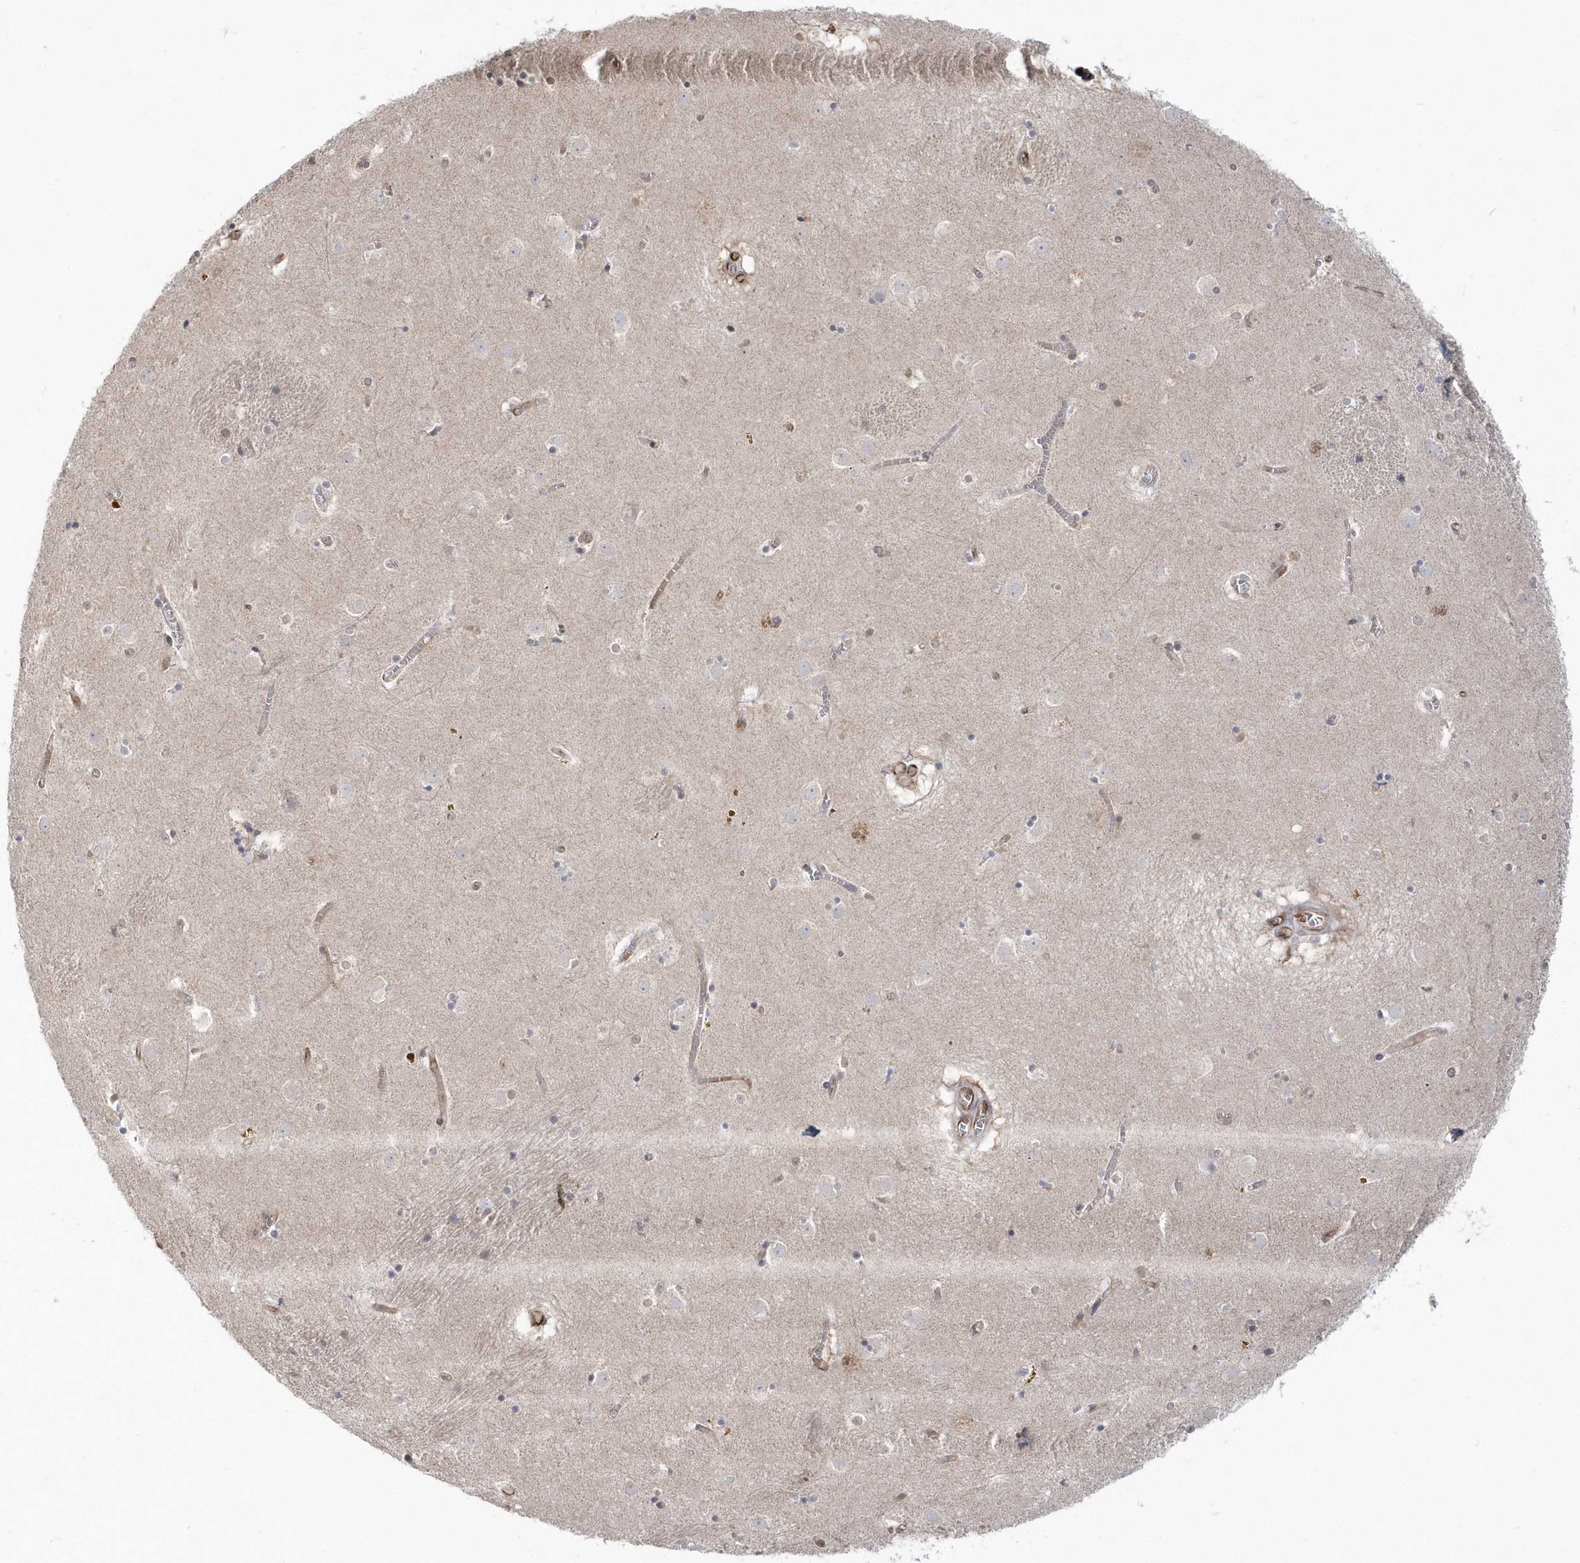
{"staining": {"intensity": "negative", "quantity": "none", "location": "none"}, "tissue": "caudate", "cell_type": "Glial cells", "image_type": "normal", "snomed": [{"axis": "morphology", "description": "Normal tissue, NOS"}, {"axis": "topography", "description": "Lateral ventricle wall"}], "caption": "Immunohistochemistry (IHC) of normal human caudate reveals no expression in glial cells. The staining is performed using DAB (3,3'-diaminobenzidine) brown chromogen with nuclei counter-stained in using hematoxylin.", "gene": "DHX57", "patient": {"sex": "male", "age": 70}}